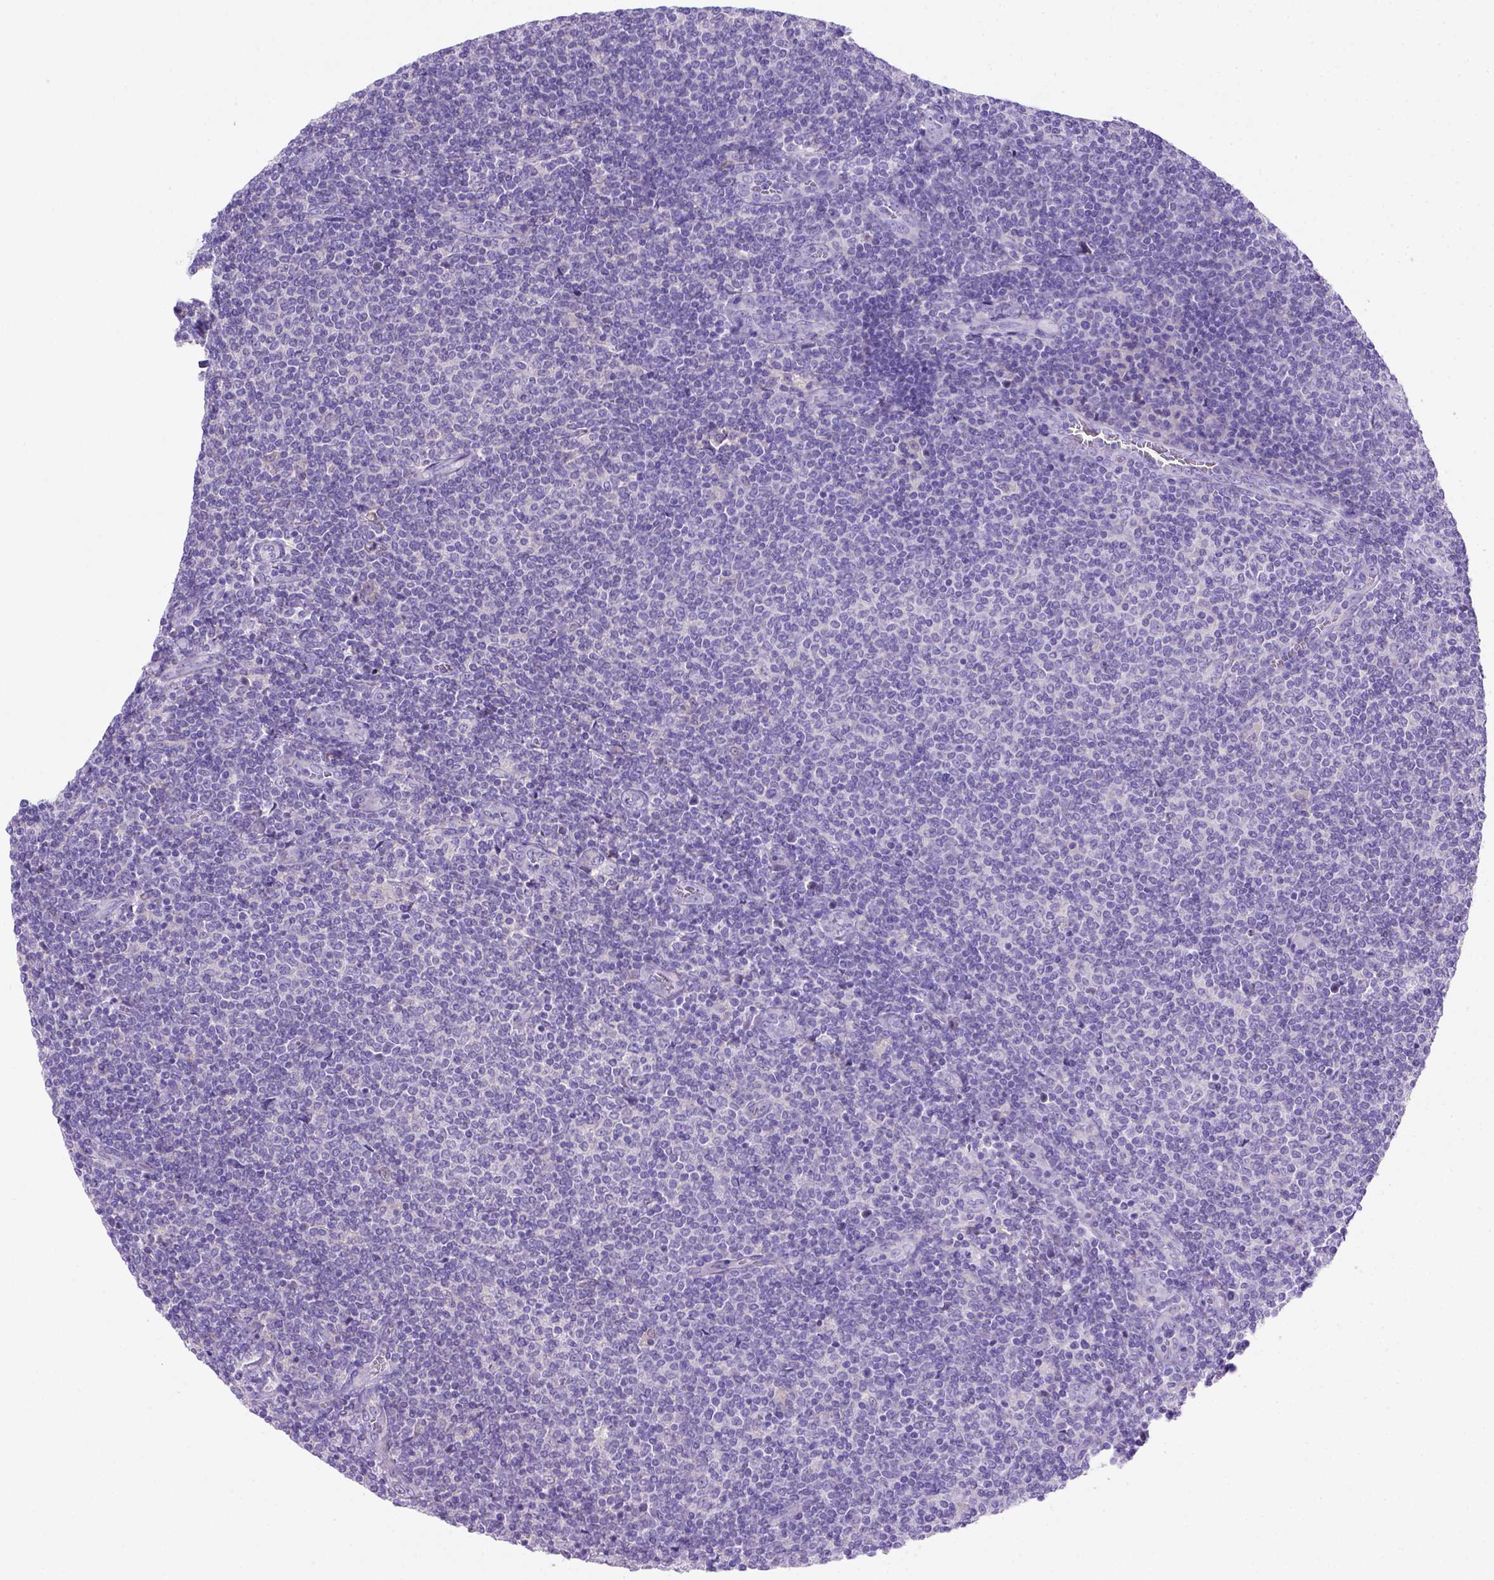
{"staining": {"intensity": "negative", "quantity": "none", "location": "none"}, "tissue": "lymphoma", "cell_type": "Tumor cells", "image_type": "cancer", "snomed": [{"axis": "morphology", "description": "Malignant lymphoma, non-Hodgkin's type, Low grade"}, {"axis": "topography", "description": "Lymph node"}], "caption": "Immunohistochemistry photomicrograph of human lymphoma stained for a protein (brown), which demonstrates no expression in tumor cells.", "gene": "SIRPD", "patient": {"sex": "male", "age": 52}}